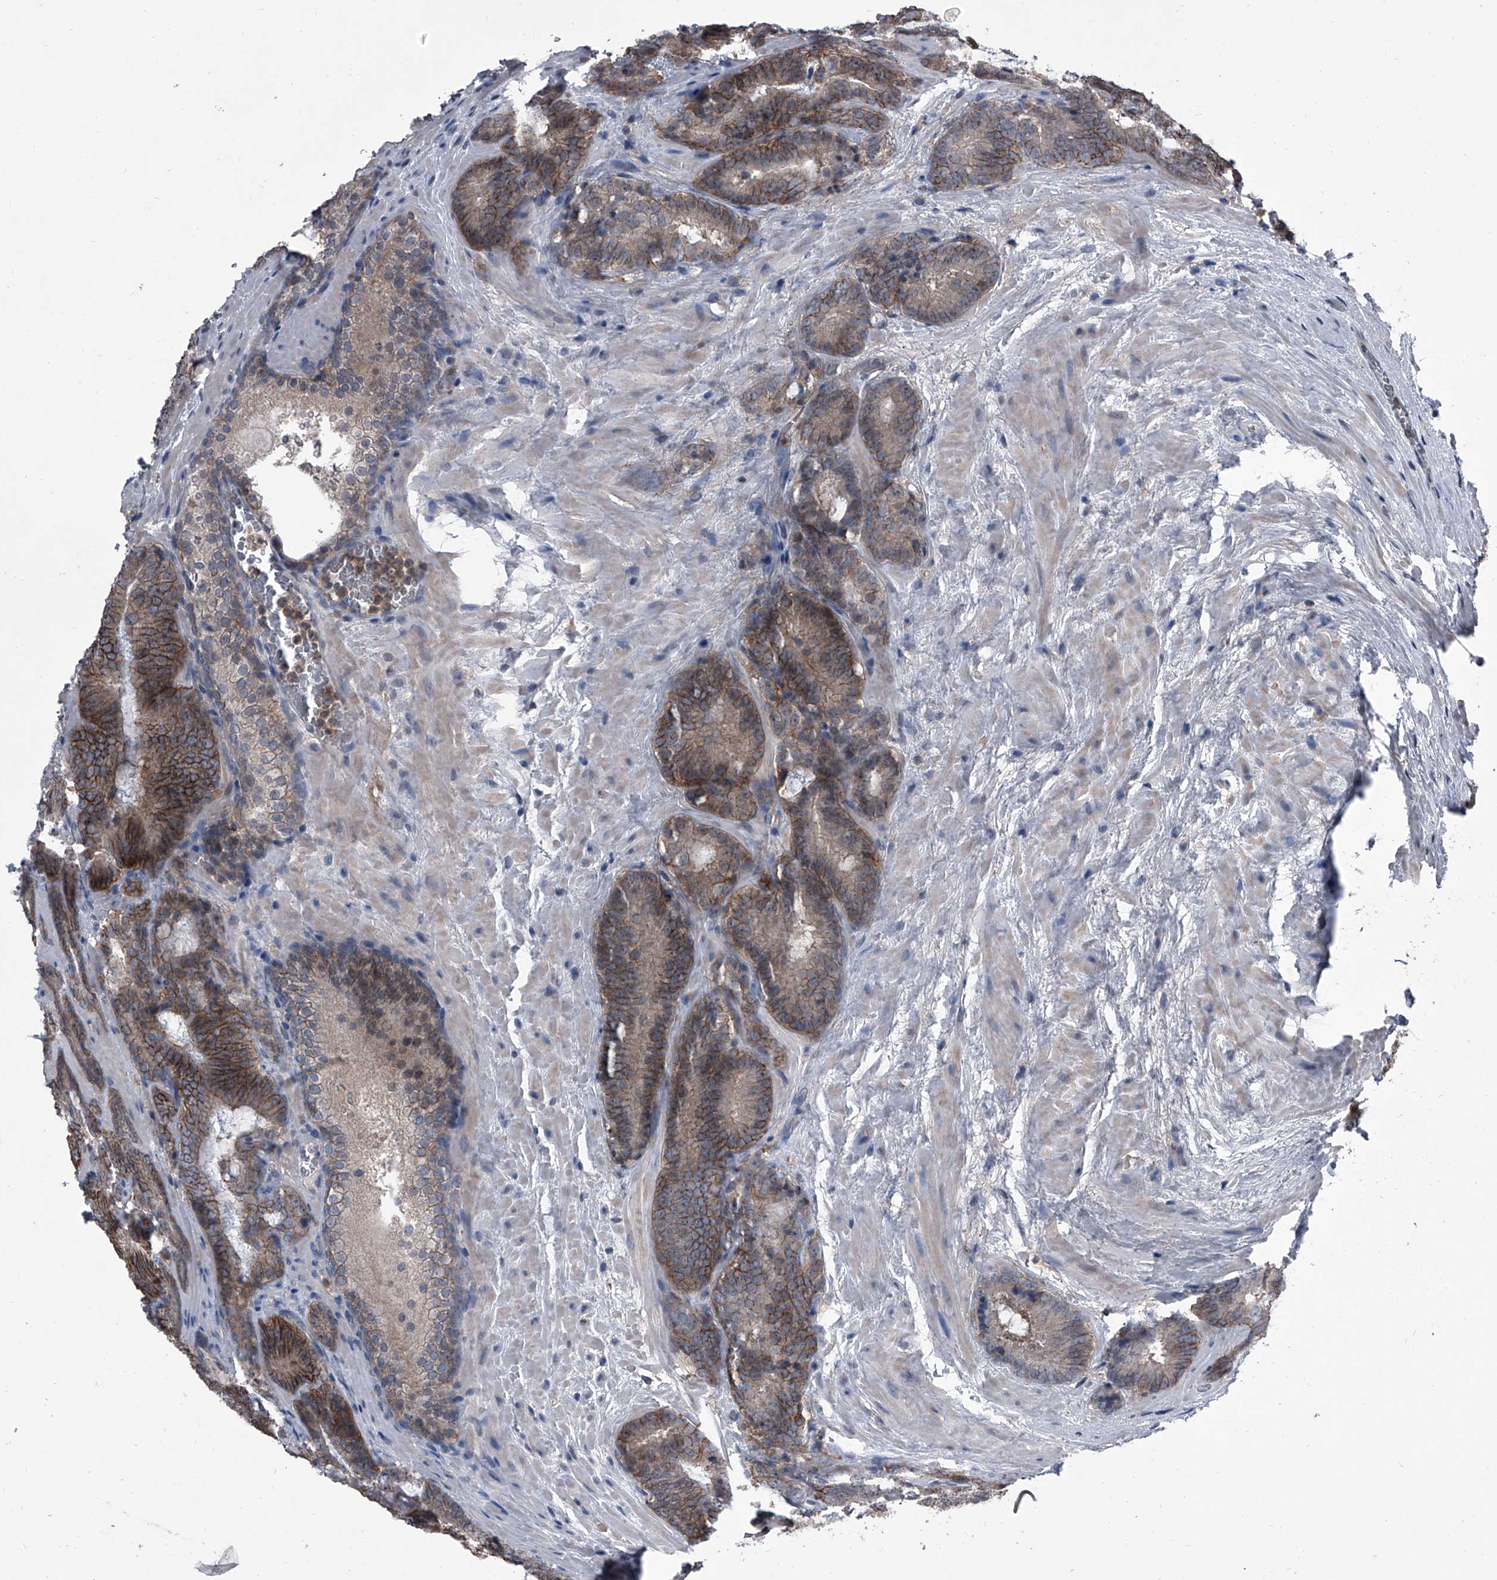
{"staining": {"intensity": "moderate", "quantity": ">75%", "location": "cytoplasmic/membranous"}, "tissue": "prostate cancer", "cell_type": "Tumor cells", "image_type": "cancer", "snomed": [{"axis": "morphology", "description": "Adenocarcinoma, High grade"}, {"axis": "topography", "description": "Prostate"}], "caption": "Immunohistochemistry (IHC) of prostate cancer (high-grade adenocarcinoma) demonstrates medium levels of moderate cytoplasmic/membranous expression in about >75% of tumor cells. (Stains: DAB (3,3'-diaminobenzidine) in brown, nuclei in blue, Microscopy: brightfield microscopy at high magnification).", "gene": "PIP5K1A", "patient": {"sex": "male", "age": 66}}